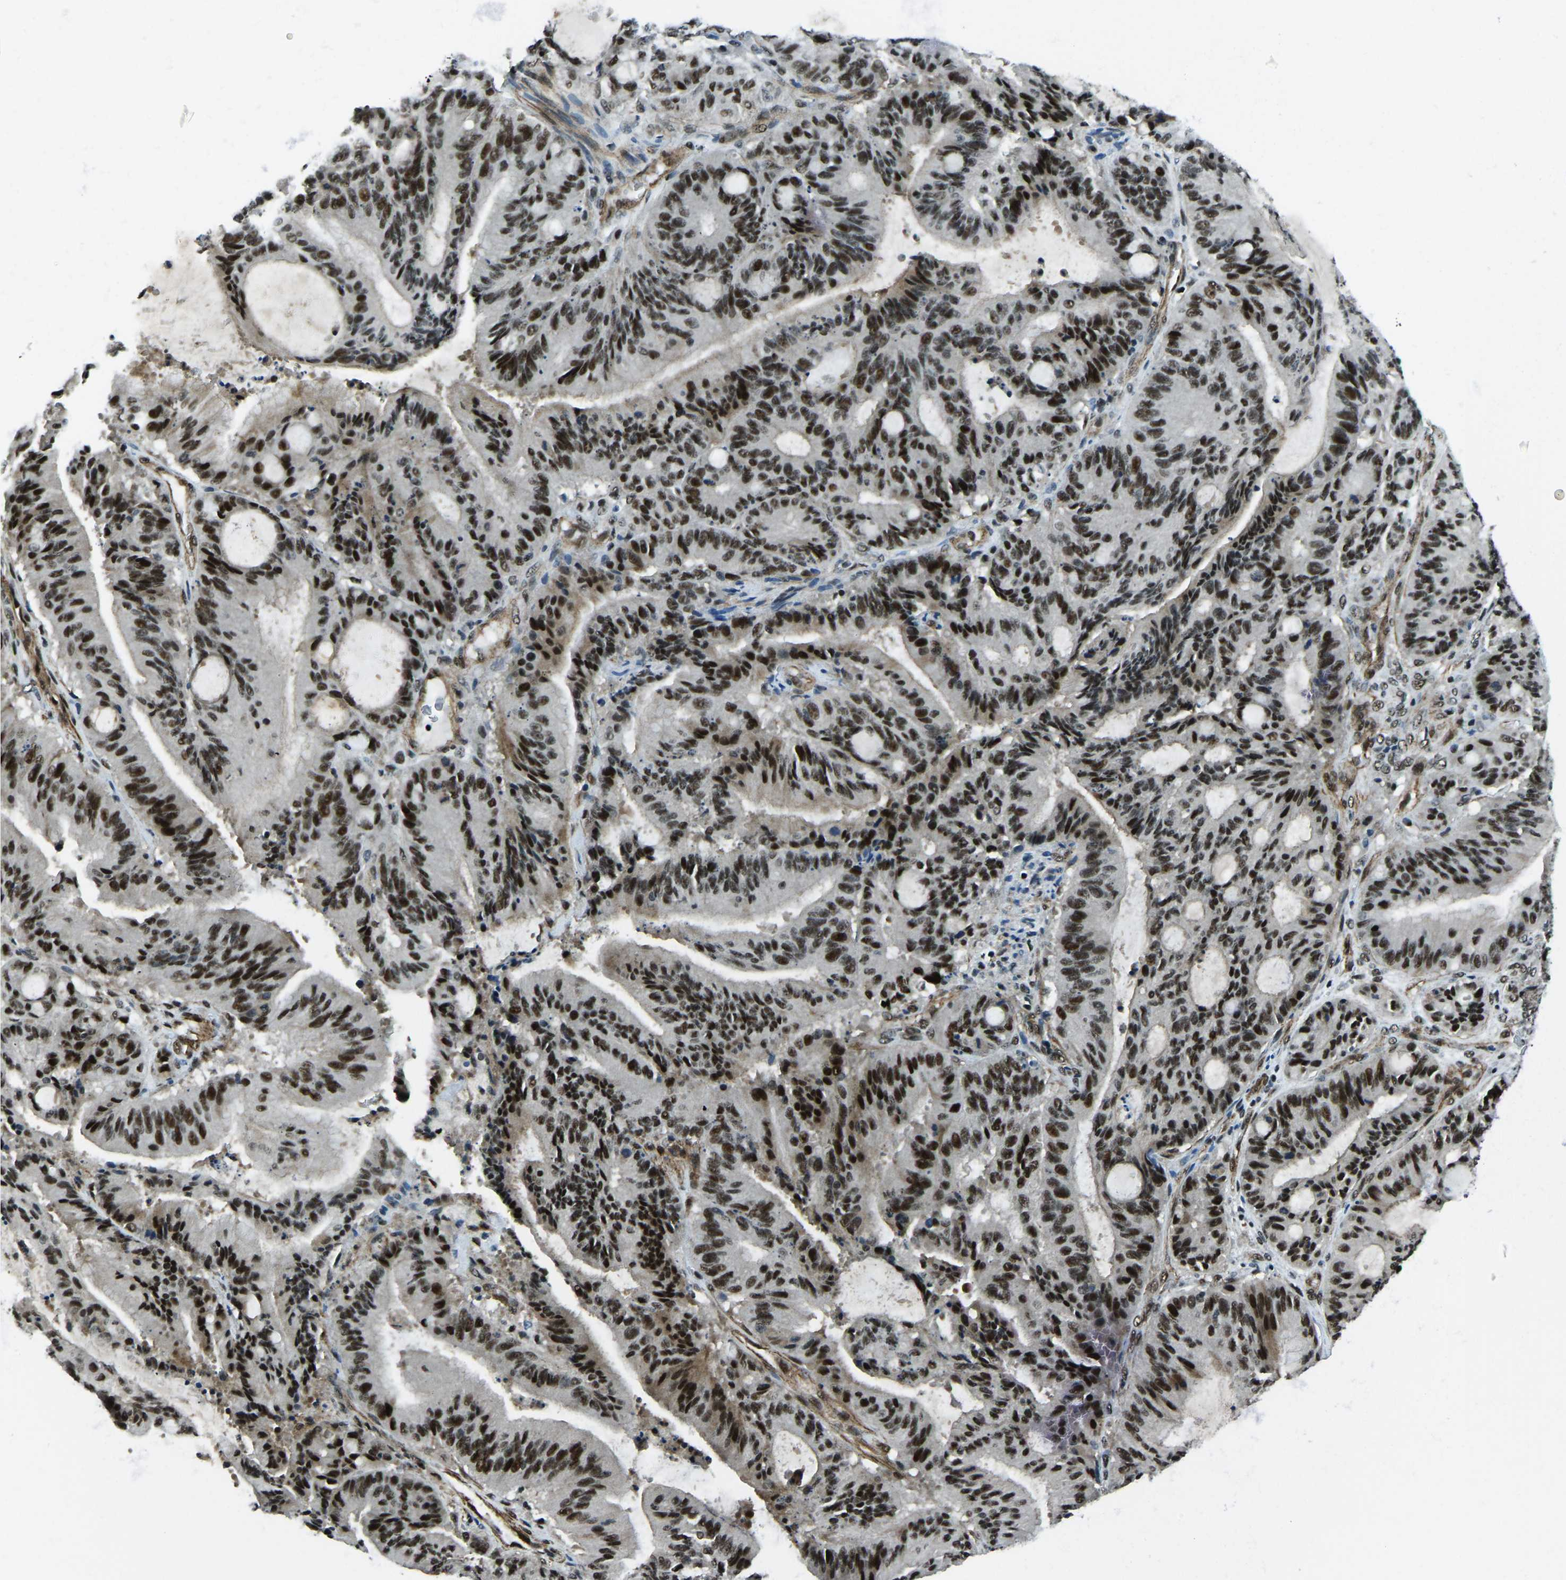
{"staining": {"intensity": "strong", "quantity": ">75%", "location": "nuclear"}, "tissue": "liver cancer", "cell_type": "Tumor cells", "image_type": "cancer", "snomed": [{"axis": "morphology", "description": "Normal tissue, NOS"}, {"axis": "morphology", "description": "Cholangiocarcinoma"}, {"axis": "topography", "description": "Liver"}, {"axis": "topography", "description": "Peripheral nerve tissue"}], "caption": "Liver cholangiocarcinoma stained with a protein marker displays strong staining in tumor cells.", "gene": "PRCC", "patient": {"sex": "female", "age": 73}}